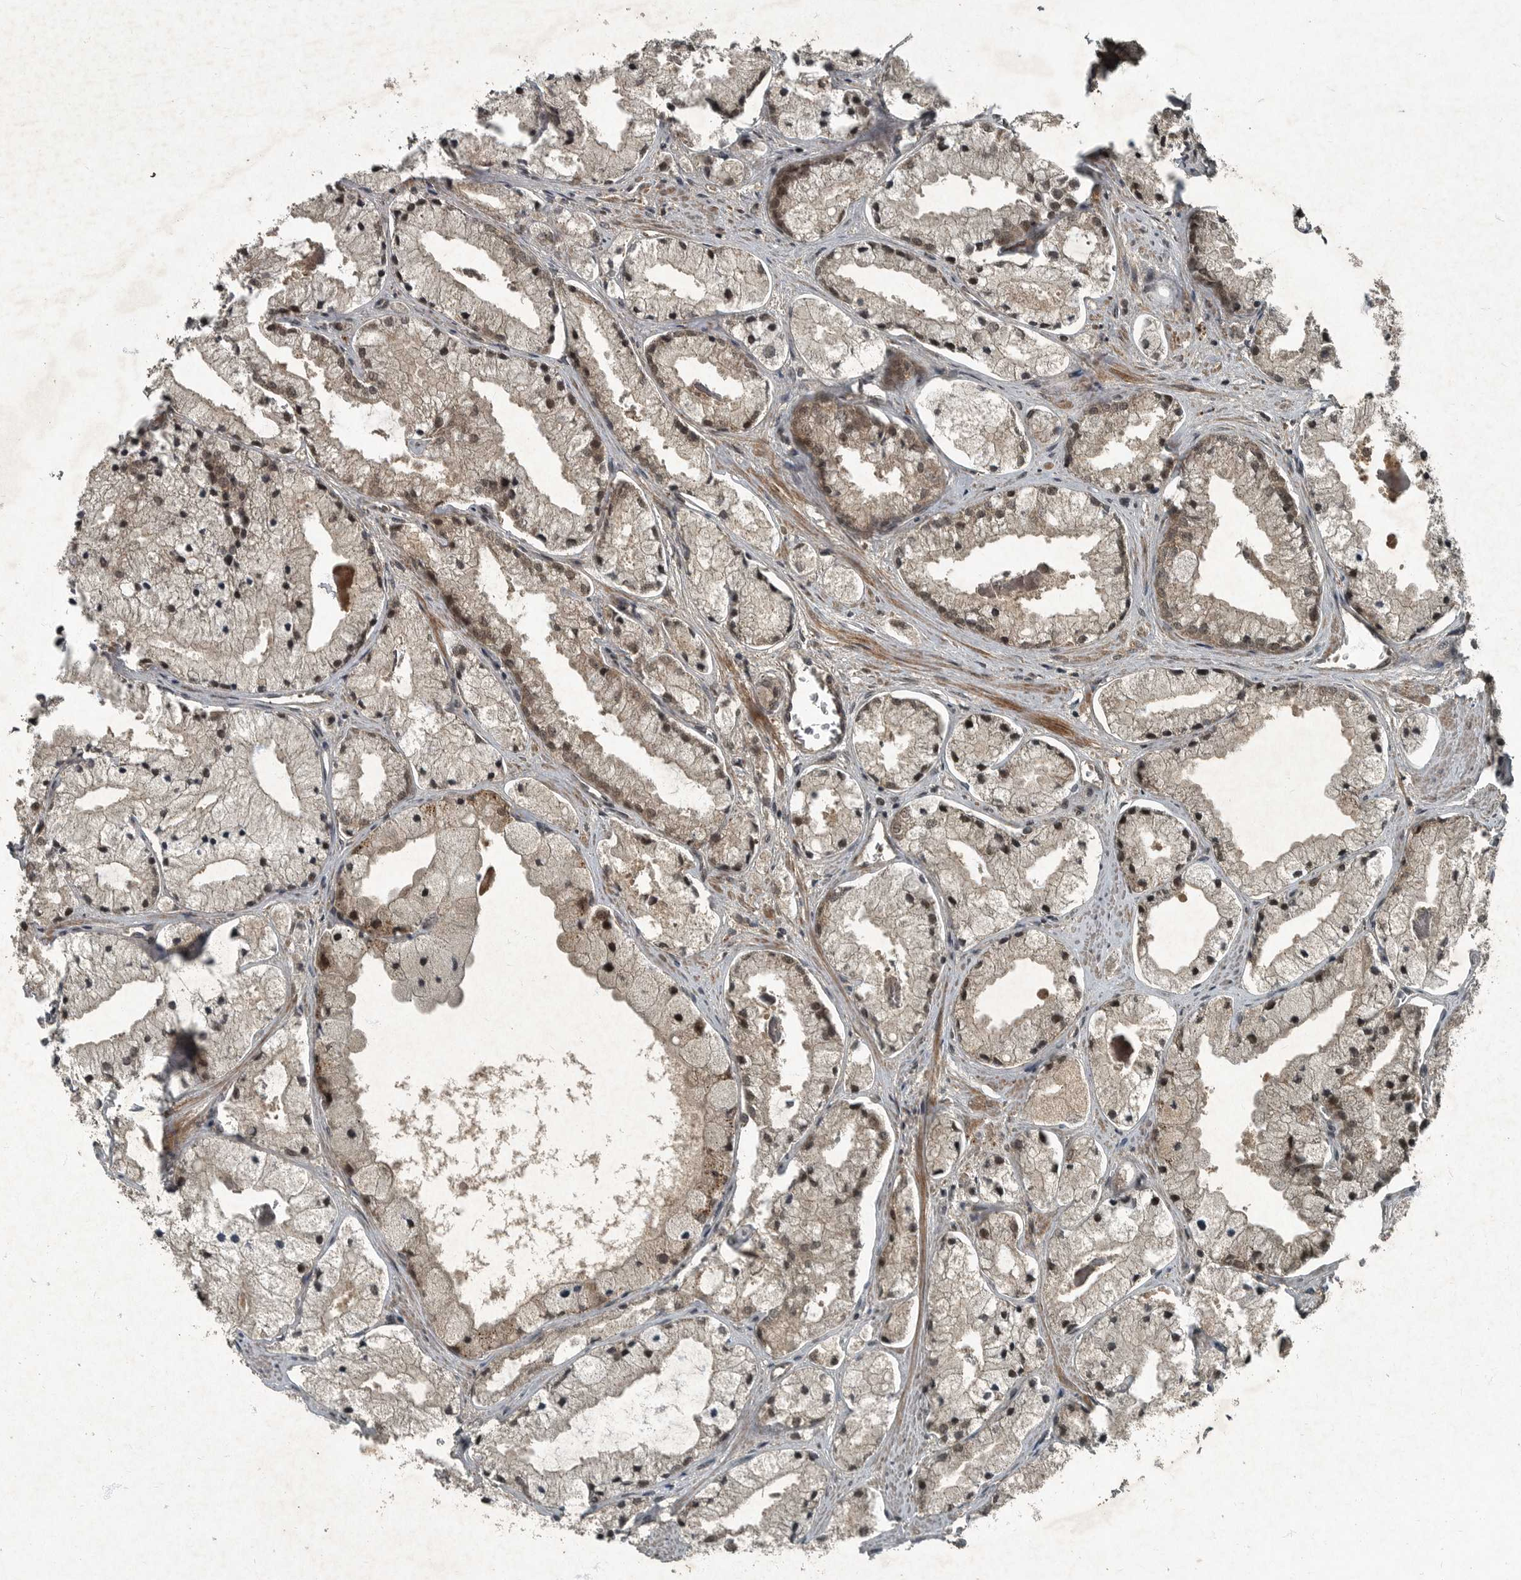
{"staining": {"intensity": "weak", "quantity": ">75%", "location": "cytoplasmic/membranous,nuclear"}, "tissue": "prostate cancer", "cell_type": "Tumor cells", "image_type": "cancer", "snomed": [{"axis": "morphology", "description": "Adenocarcinoma, High grade"}, {"axis": "topography", "description": "Prostate"}], "caption": "IHC histopathology image of prostate cancer stained for a protein (brown), which displays low levels of weak cytoplasmic/membranous and nuclear expression in about >75% of tumor cells.", "gene": "FOXO1", "patient": {"sex": "male", "age": 50}}